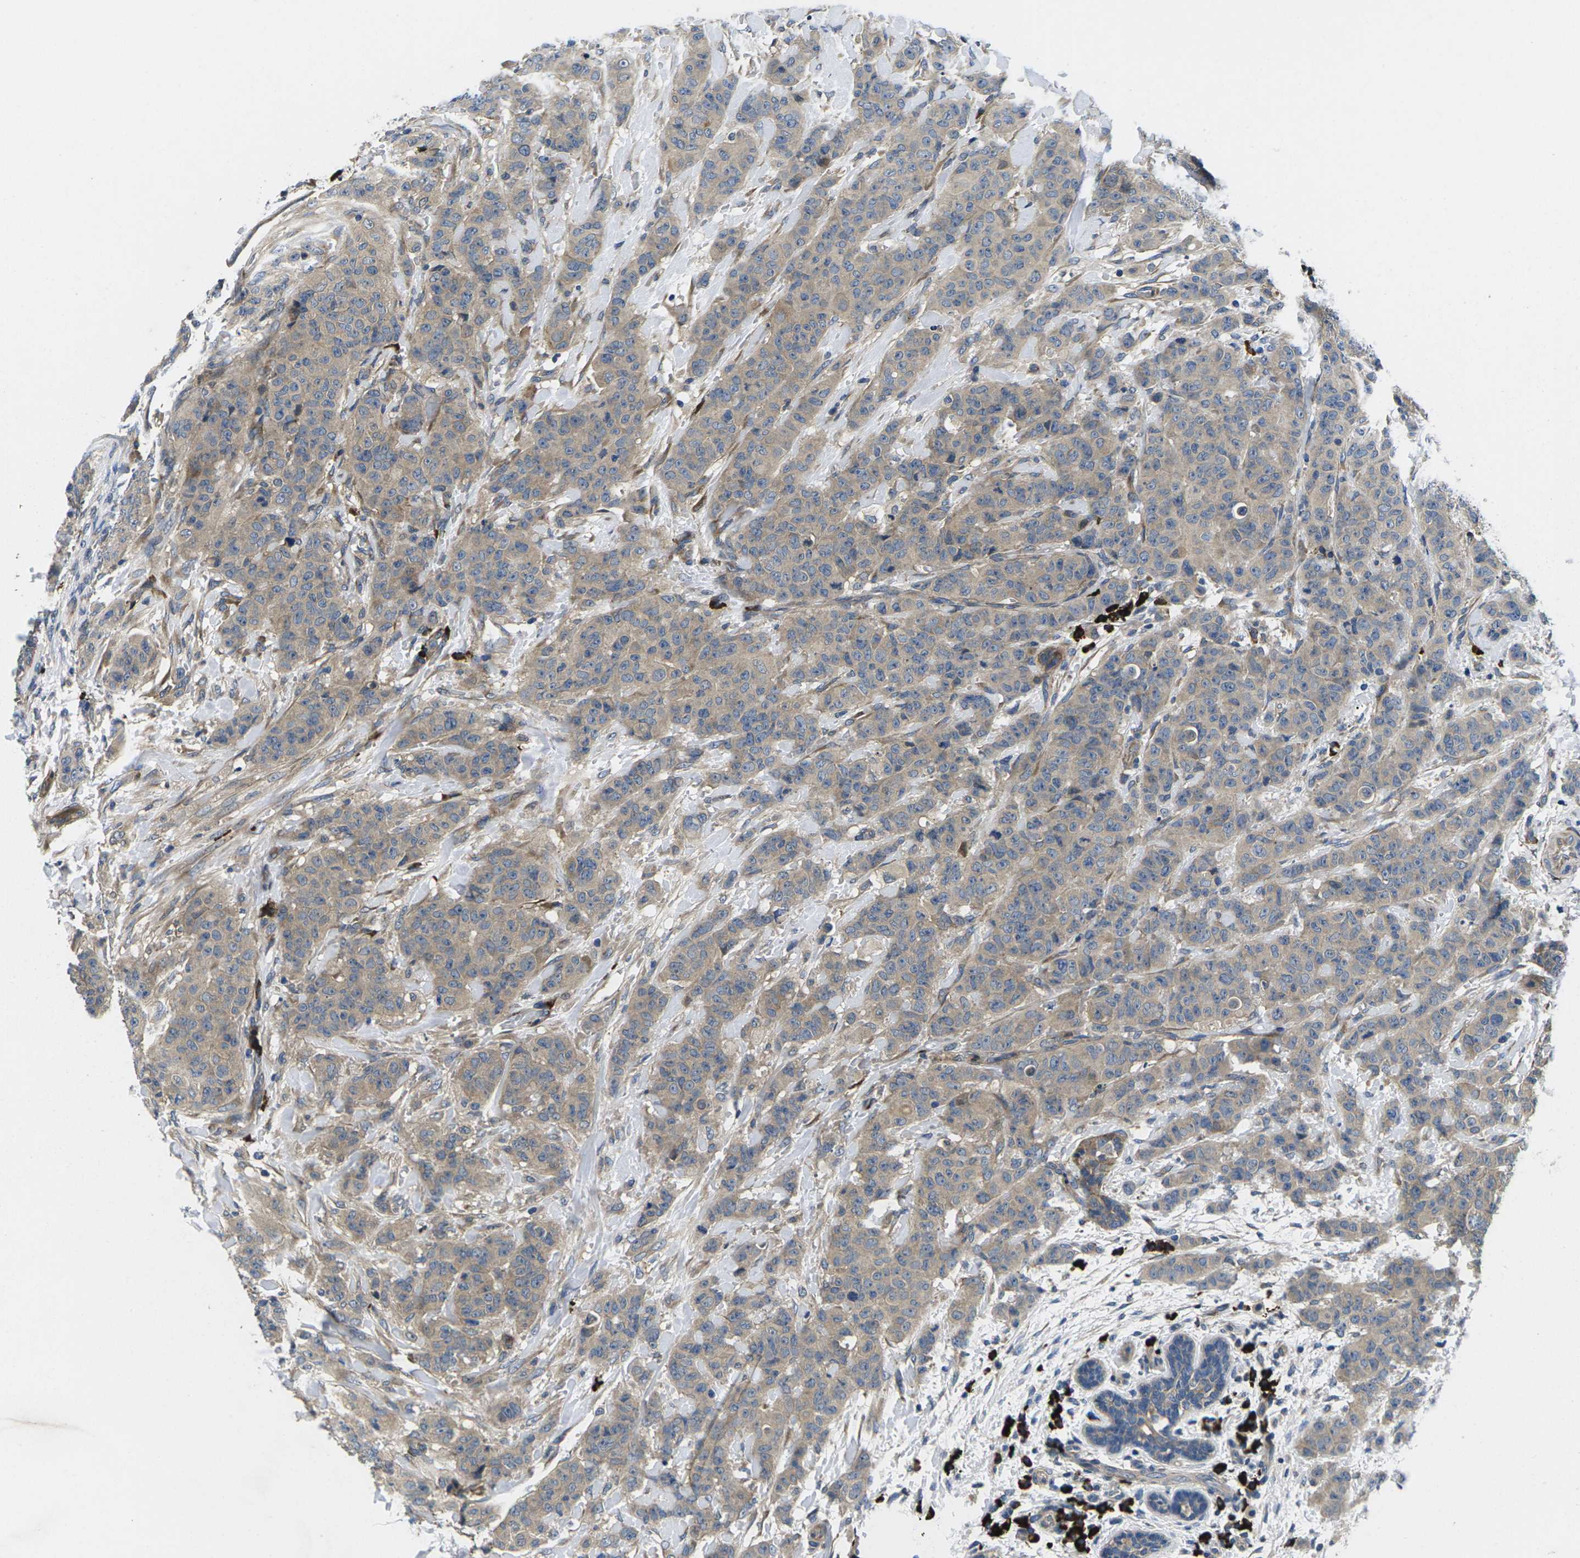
{"staining": {"intensity": "weak", "quantity": "<25%", "location": "cytoplasmic/membranous"}, "tissue": "breast cancer", "cell_type": "Tumor cells", "image_type": "cancer", "snomed": [{"axis": "morphology", "description": "Normal tissue, NOS"}, {"axis": "morphology", "description": "Duct carcinoma"}, {"axis": "topography", "description": "Breast"}], "caption": "IHC photomicrograph of neoplastic tissue: human breast cancer (intraductal carcinoma) stained with DAB displays no significant protein staining in tumor cells.", "gene": "PLCE1", "patient": {"sex": "female", "age": 40}}